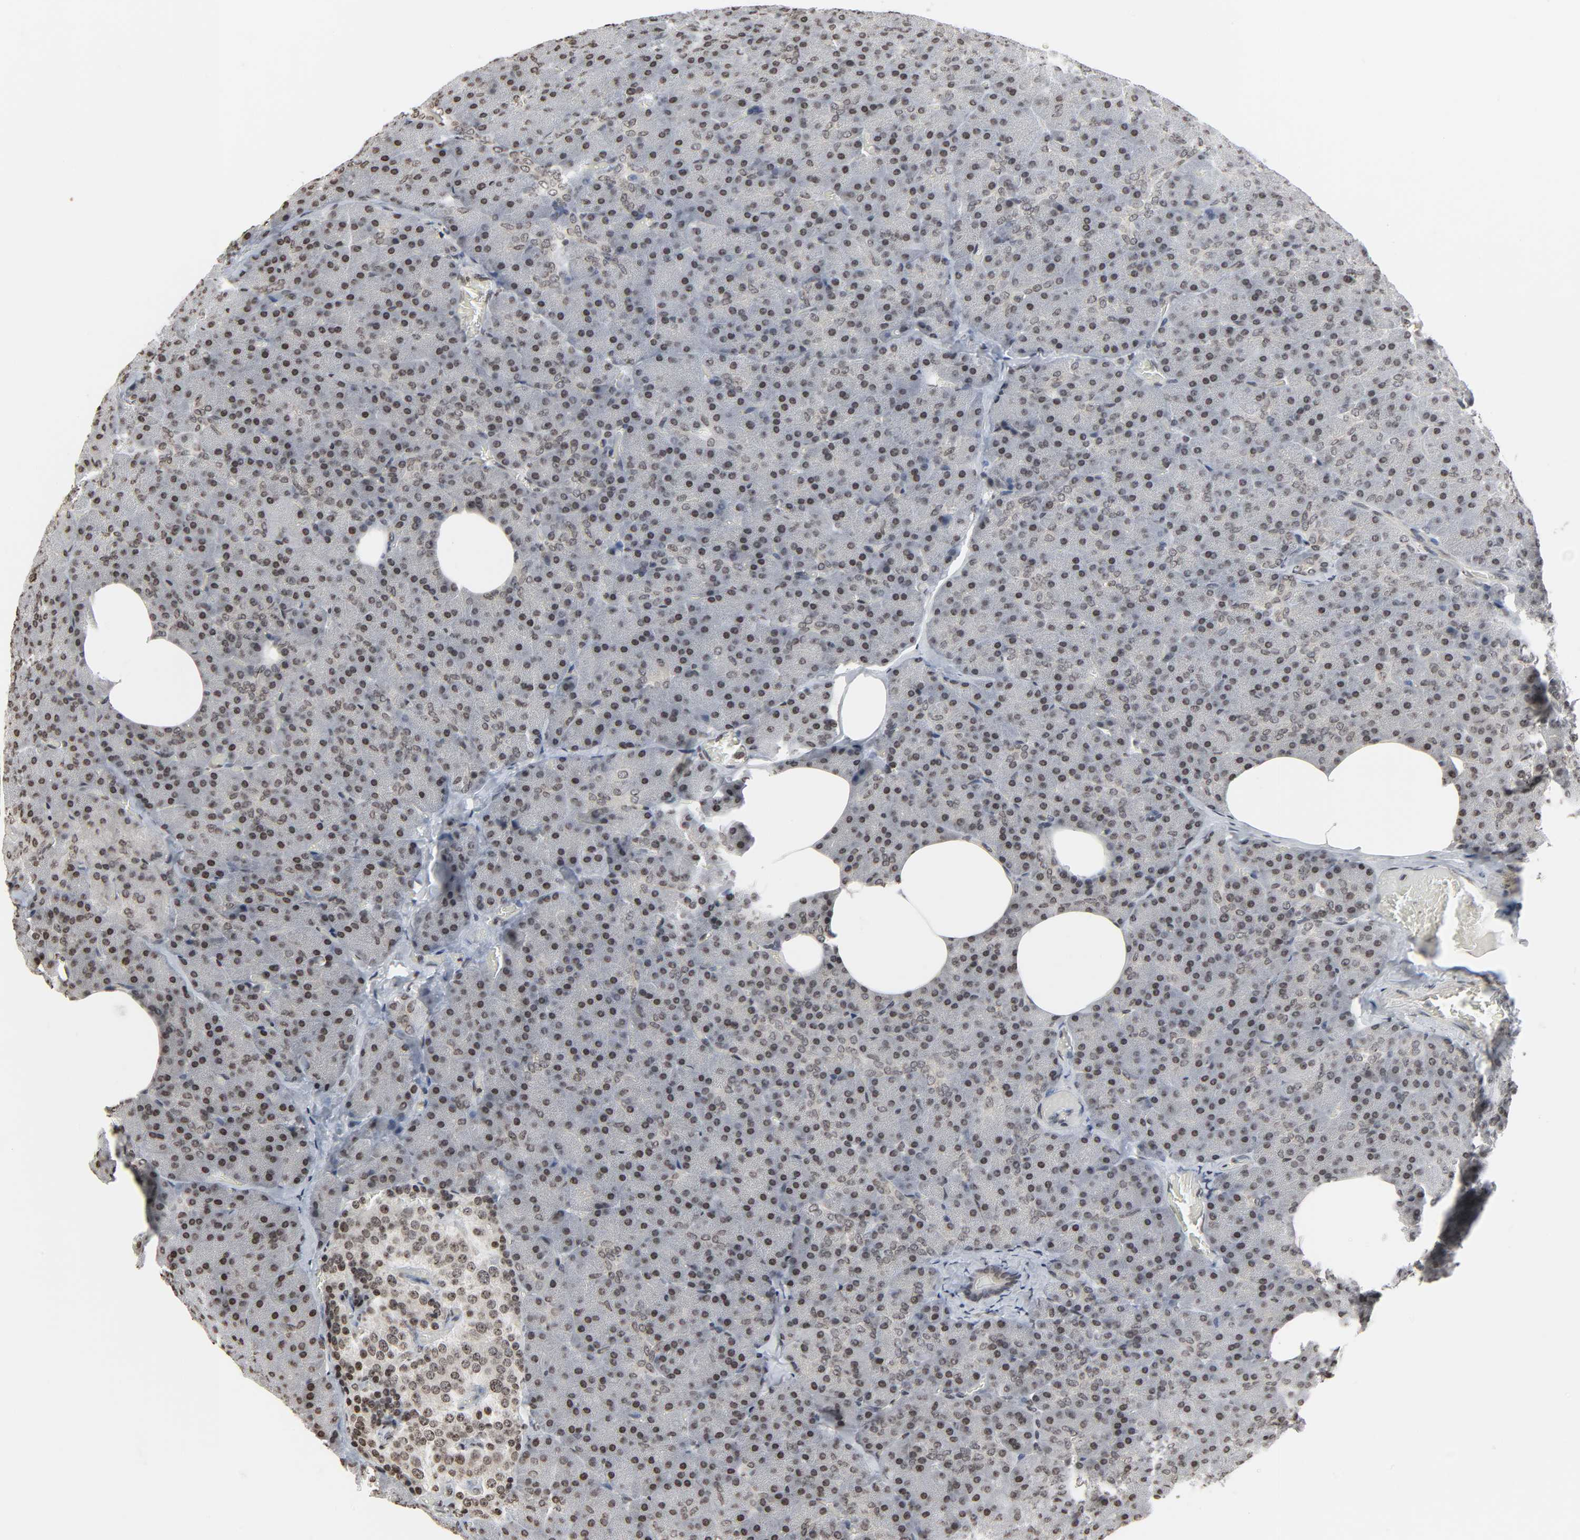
{"staining": {"intensity": "moderate", "quantity": ">75%", "location": "nuclear"}, "tissue": "pancreas", "cell_type": "Exocrine glandular cells", "image_type": "normal", "snomed": [{"axis": "morphology", "description": "Normal tissue, NOS"}, {"axis": "topography", "description": "Pancreas"}], "caption": "A brown stain shows moderate nuclear positivity of a protein in exocrine glandular cells of normal pancreas. (brown staining indicates protein expression, while blue staining denotes nuclei).", "gene": "ELAVL1", "patient": {"sex": "female", "age": 35}}